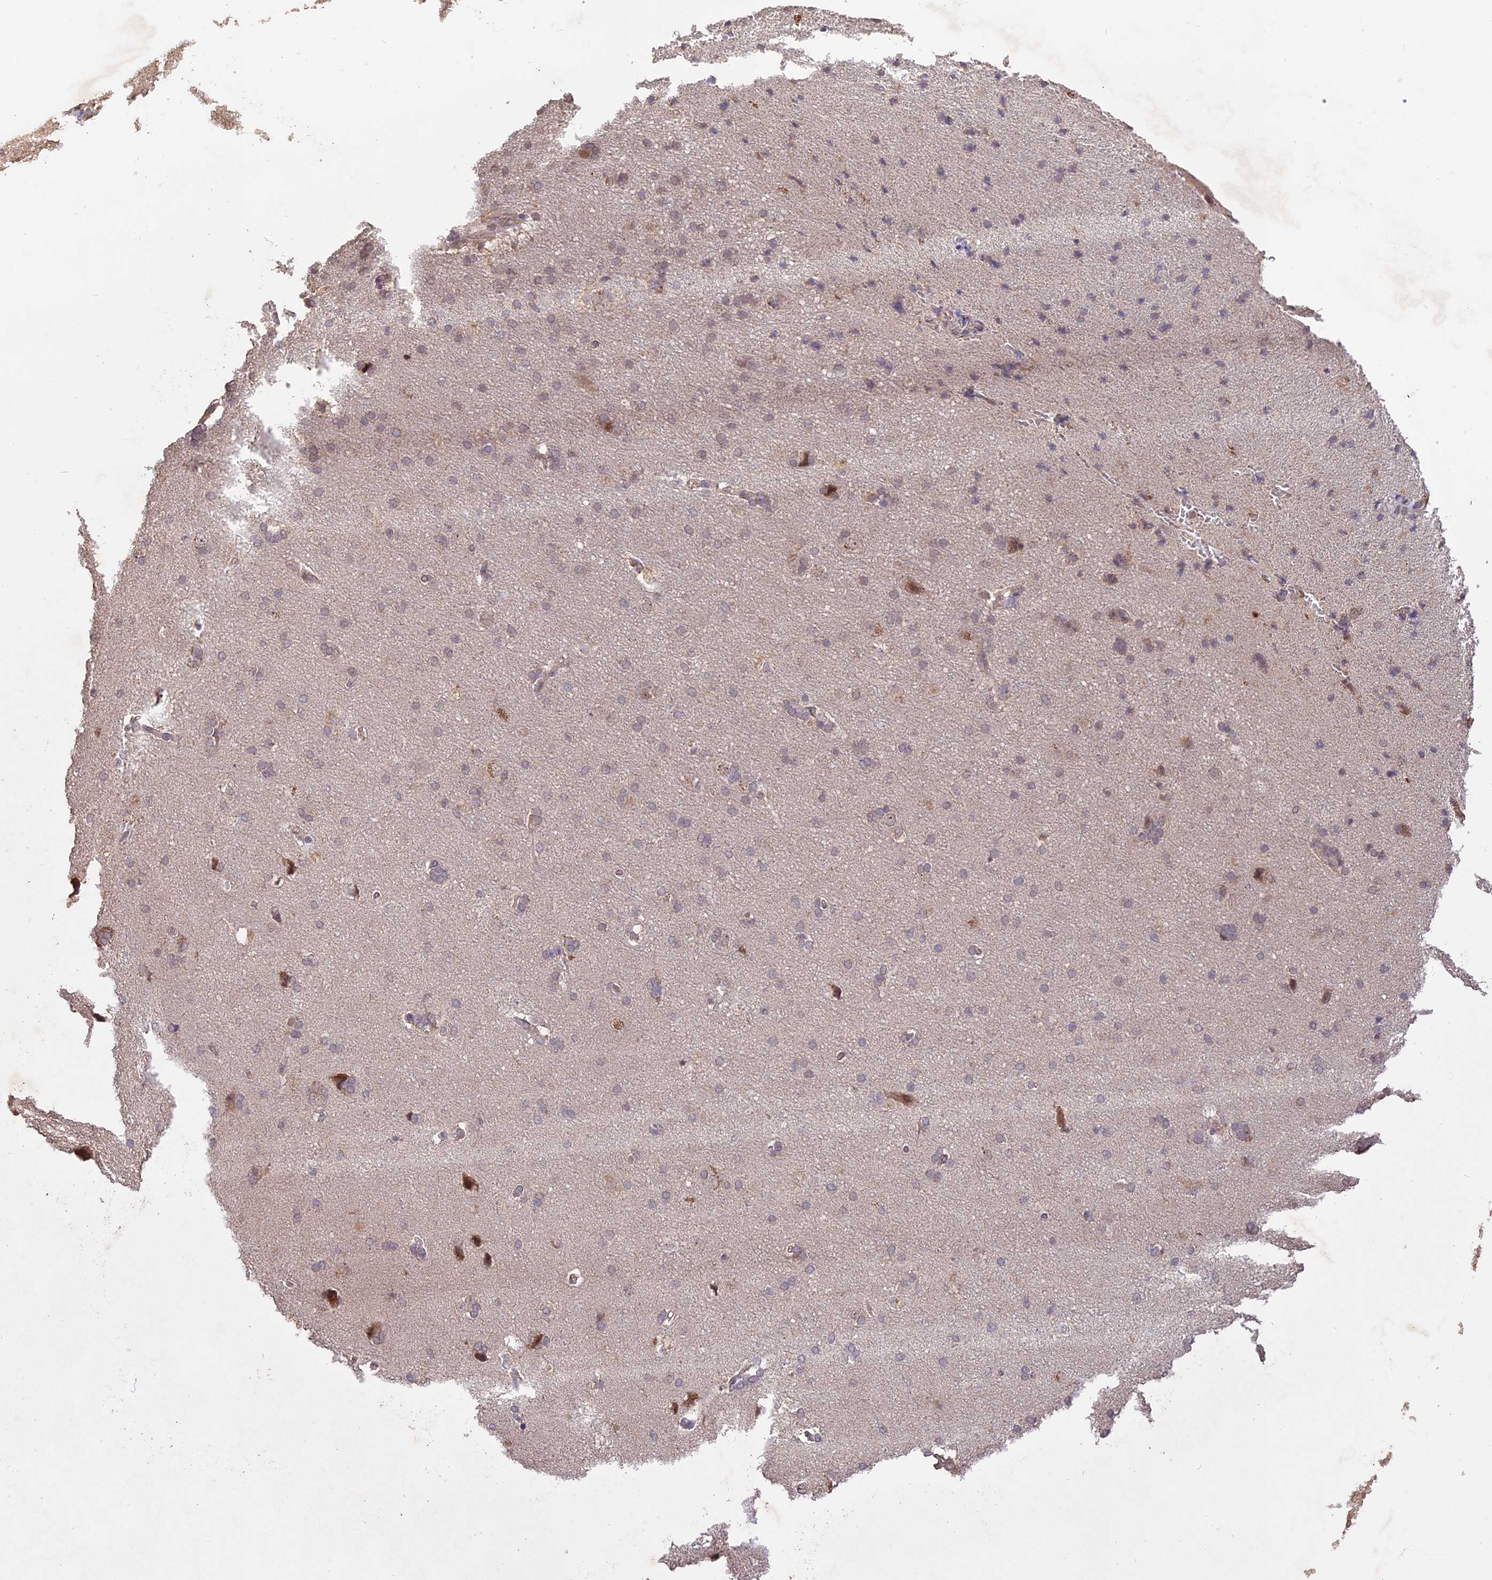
{"staining": {"intensity": "weak", "quantity": "<25%", "location": "cytoplasmic/membranous"}, "tissue": "cerebral cortex", "cell_type": "Endothelial cells", "image_type": "normal", "snomed": [{"axis": "morphology", "description": "Normal tissue, NOS"}, {"axis": "topography", "description": "Cerebral cortex"}], "caption": "This is an immunohistochemistry image of unremarkable human cerebral cortex. There is no expression in endothelial cells.", "gene": "TIGD7", "patient": {"sex": "male", "age": 62}}